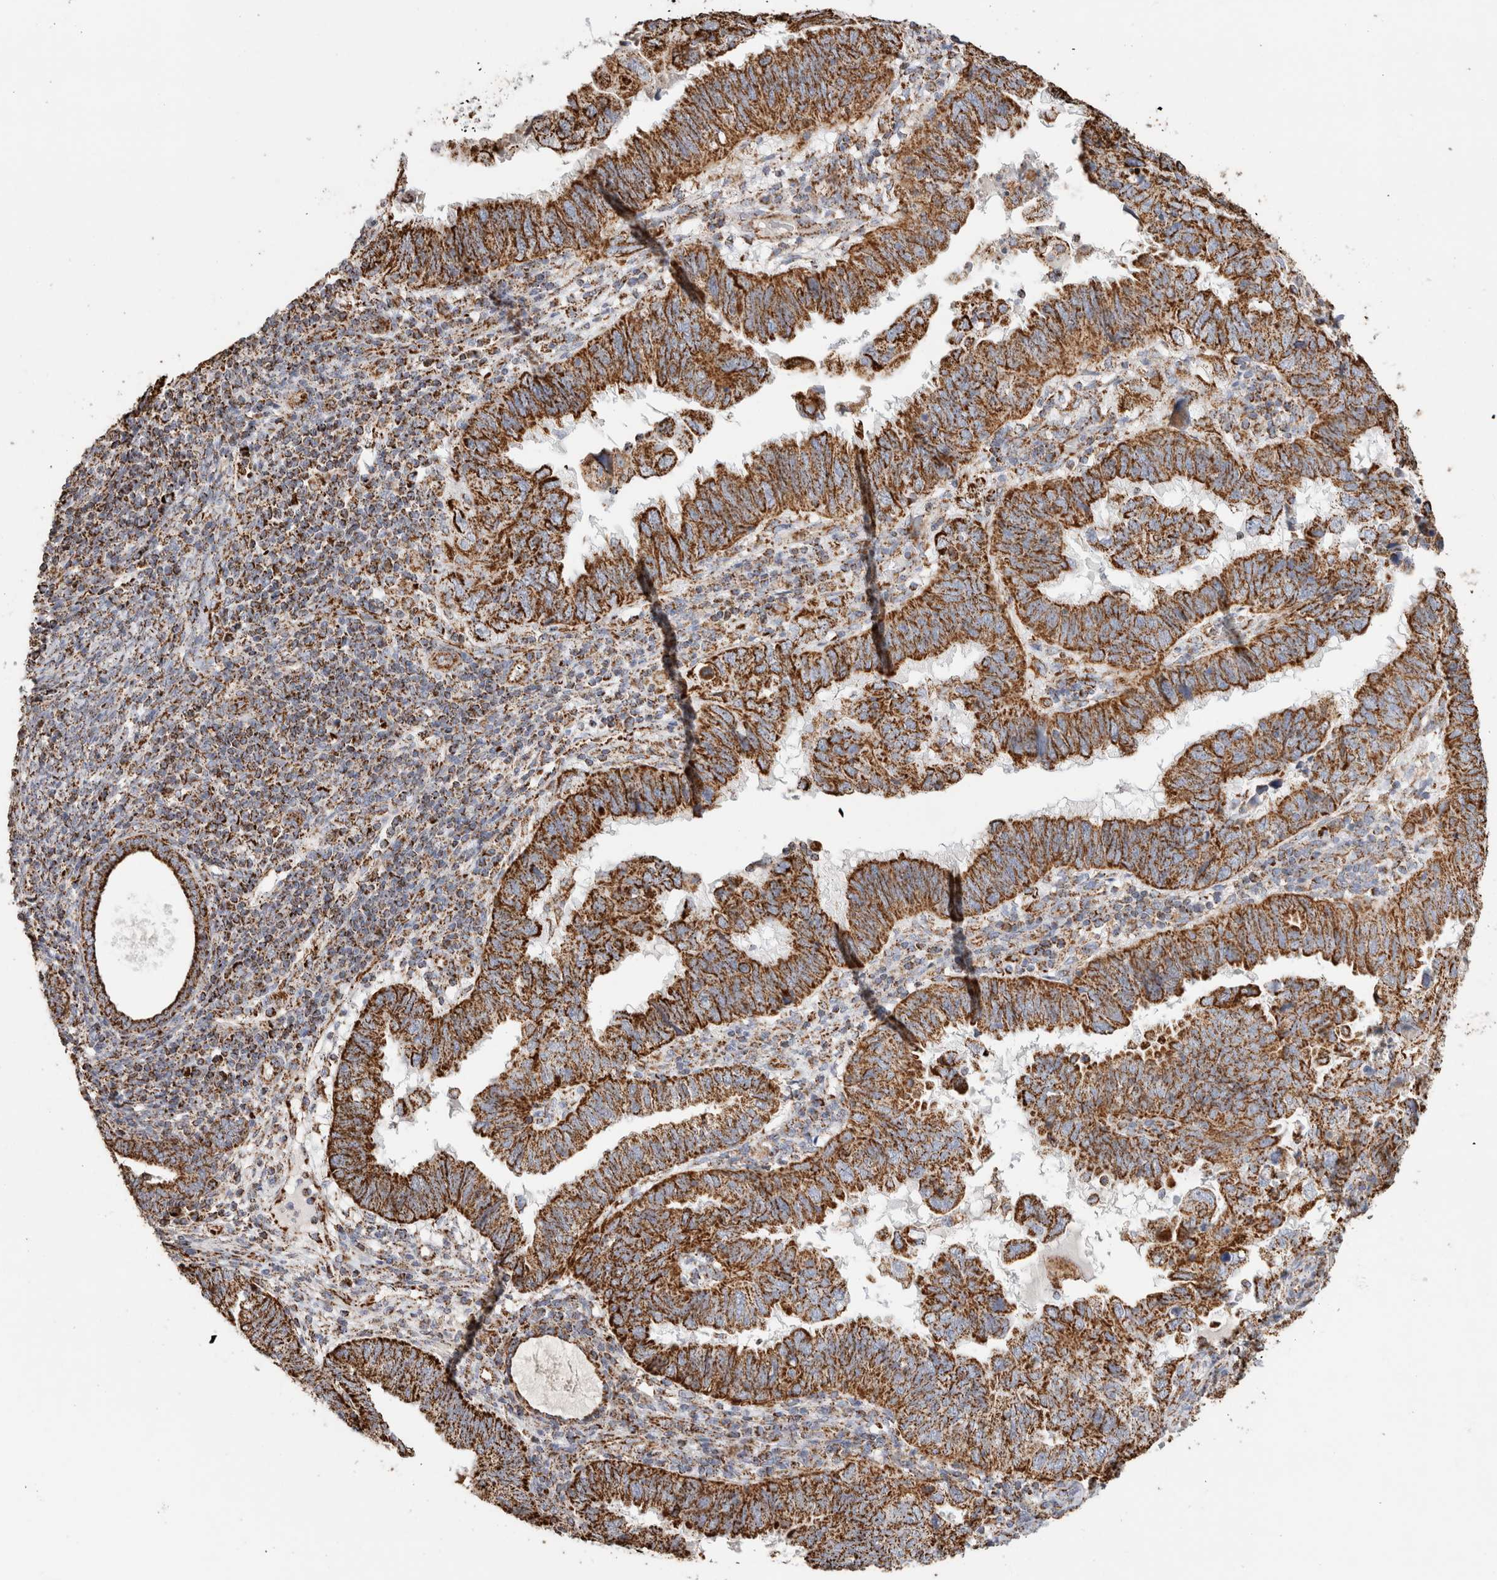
{"staining": {"intensity": "strong", "quantity": ">75%", "location": "cytoplasmic/membranous"}, "tissue": "endometrial cancer", "cell_type": "Tumor cells", "image_type": "cancer", "snomed": [{"axis": "morphology", "description": "Adenocarcinoma, NOS"}, {"axis": "topography", "description": "Uterus"}], "caption": "Endometrial cancer stained with DAB (3,3'-diaminobenzidine) immunohistochemistry displays high levels of strong cytoplasmic/membranous staining in approximately >75% of tumor cells.", "gene": "C1QBP", "patient": {"sex": "female", "age": 77}}